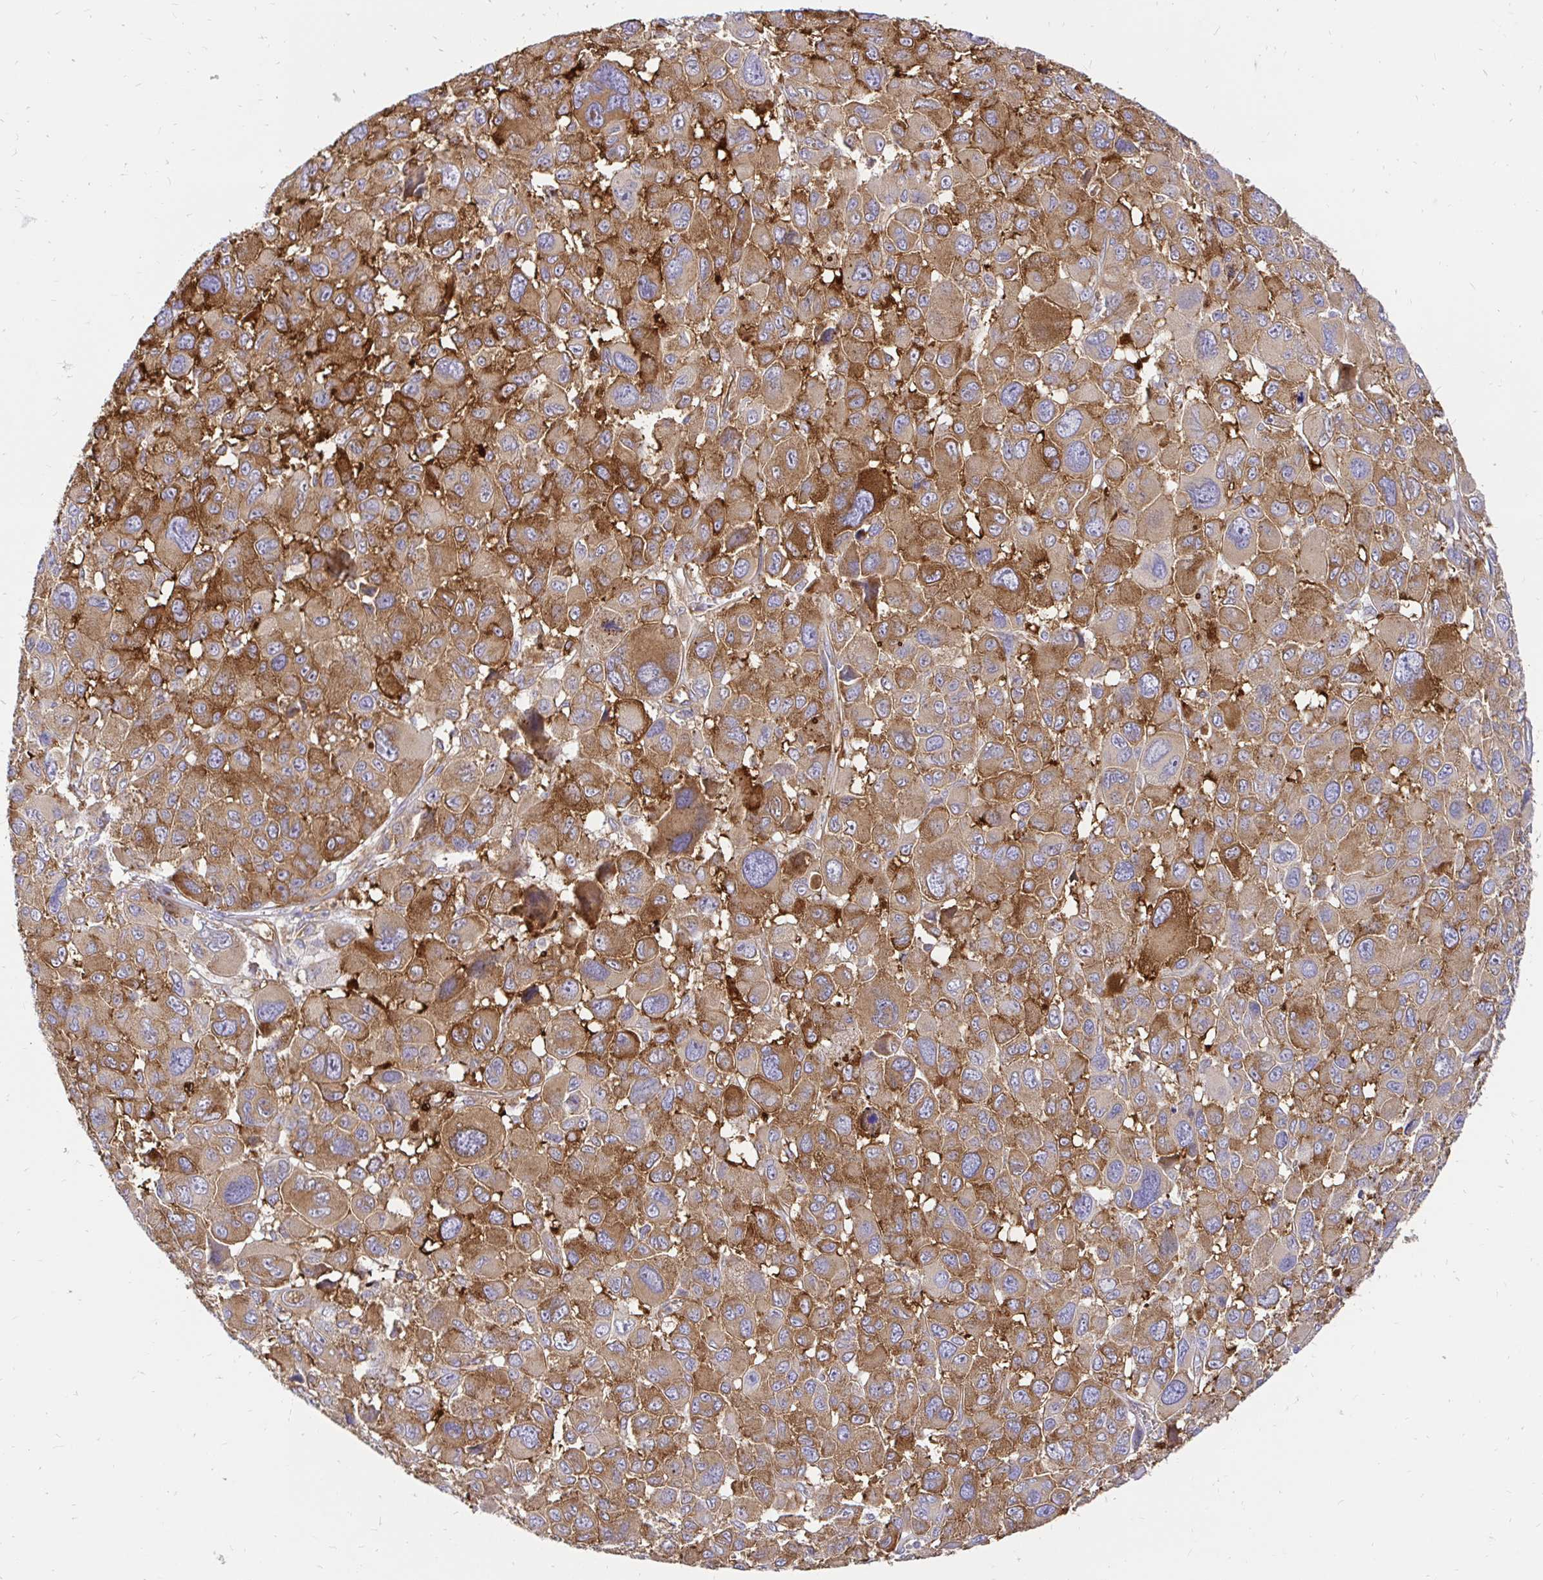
{"staining": {"intensity": "moderate", "quantity": ">75%", "location": "cytoplasmic/membranous"}, "tissue": "melanoma", "cell_type": "Tumor cells", "image_type": "cancer", "snomed": [{"axis": "morphology", "description": "Malignant melanoma, NOS"}, {"axis": "topography", "description": "Skin"}], "caption": "A brown stain labels moderate cytoplasmic/membranous expression of a protein in human melanoma tumor cells. The protein of interest is shown in brown color, while the nuclei are stained blue.", "gene": "ABCB10", "patient": {"sex": "female", "age": 66}}